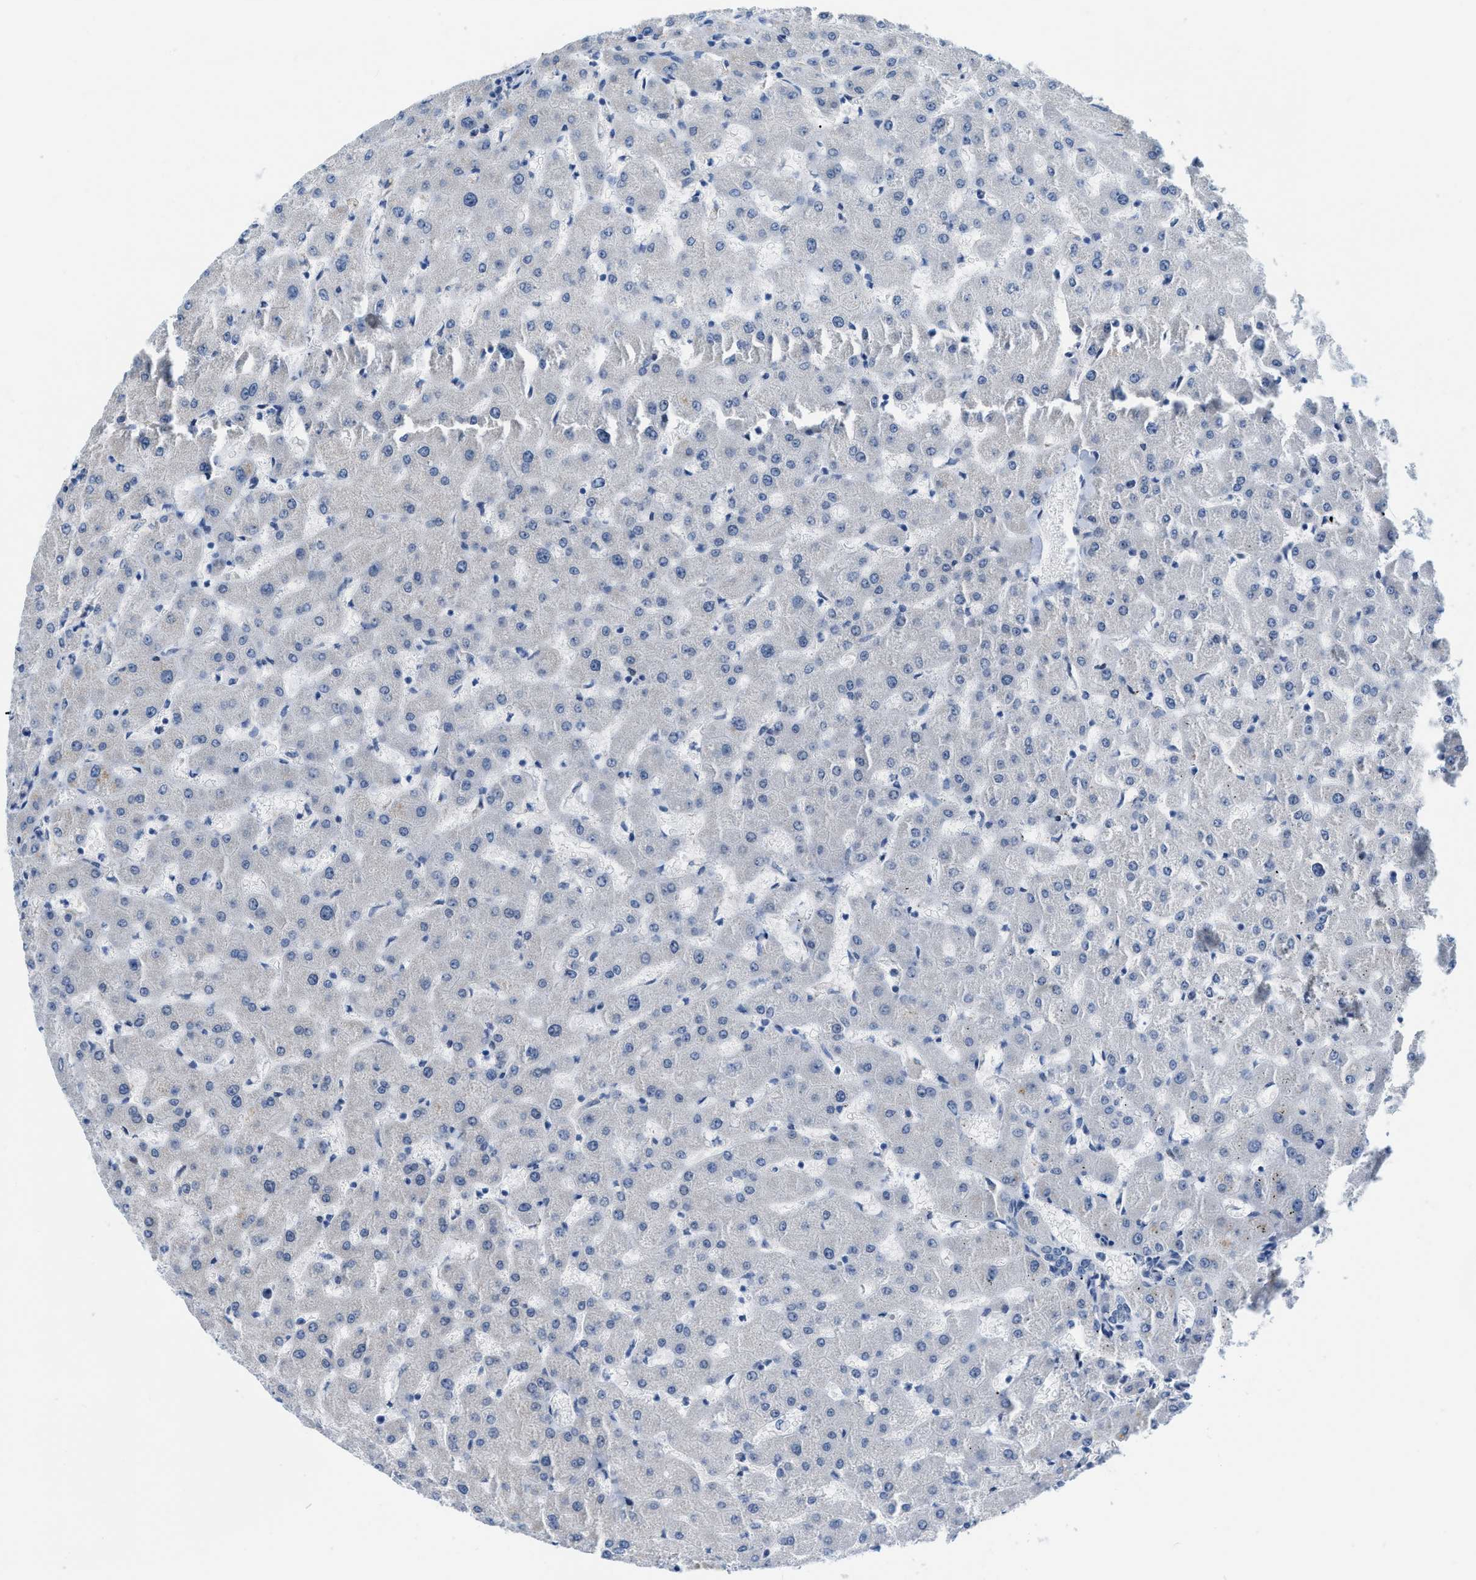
{"staining": {"intensity": "negative", "quantity": "none", "location": "none"}, "tissue": "liver", "cell_type": "Cholangiocytes", "image_type": "normal", "snomed": [{"axis": "morphology", "description": "Normal tissue, NOS"}, {"axis": "topography", "description": "Liver"}], "caption": "DAB immunohistochemical staining of normal human liver displays no significant staining in cholangiocytes. Nuclei are stained in blue.", "gene": "PHRF1", "patient": {"sex": "female", "age": 63}}